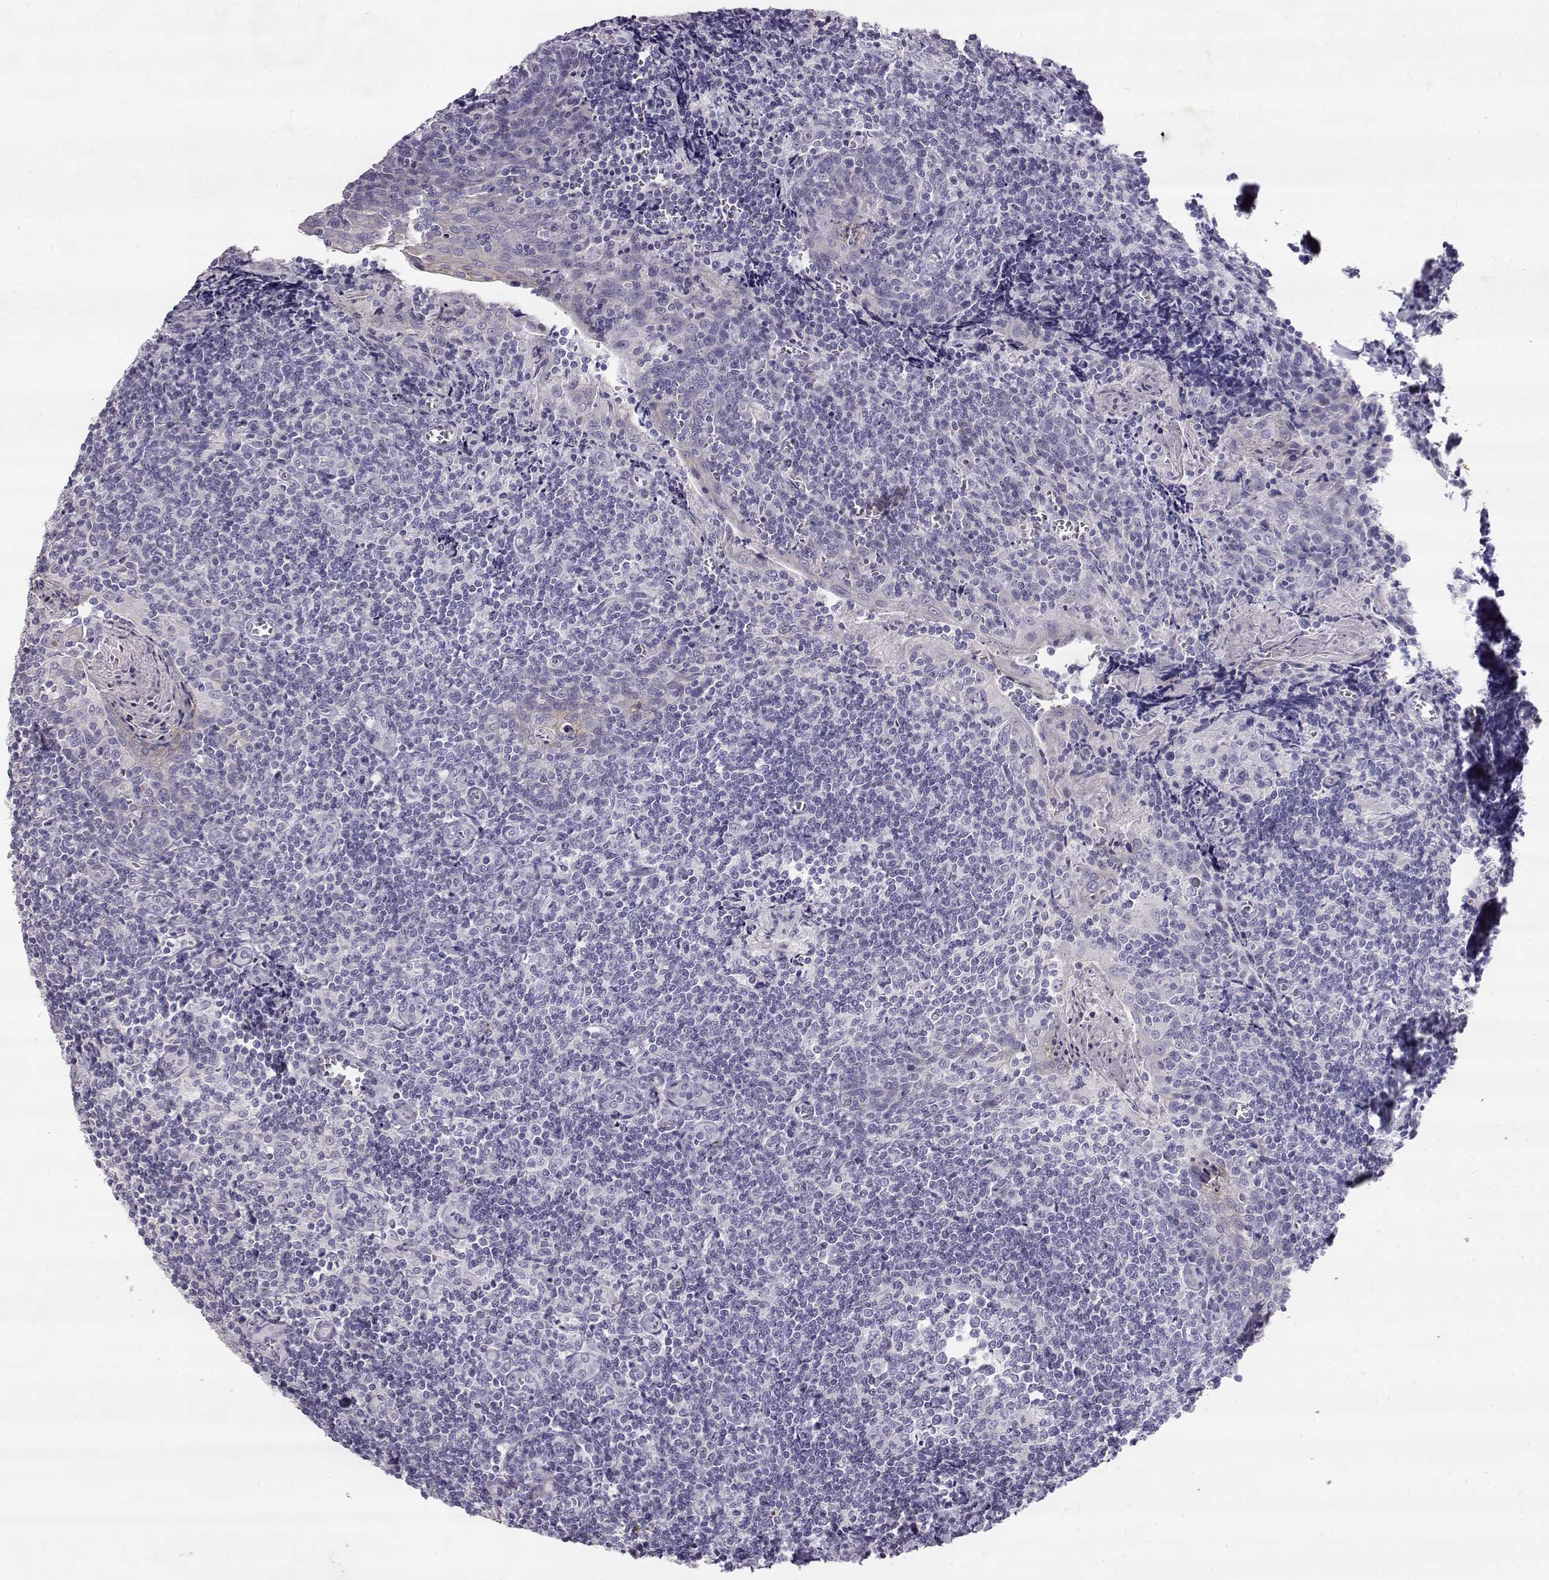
{"staining": {"intensity": "negative", "quantity": "none", "location": "none"}, "tissue": "tonsil", "cell_type": "Germinal center cells", "image_type": "normal", "snomed": [{"axis": "morphology", "description": "Normal tissue, NOS"}, {"axis": "morphology", "description": "Inflammation, NOS"}, {"axis": "topography", "description": "Tonsil"}], "caption": "This image is of normal tonsil stained with IHC to label a protein in brown with the nuclei are counter-stained blue. There is no expression in germinal center cells.", "gene": "RD3", "patient": {"sex": "female", "age": 31}}